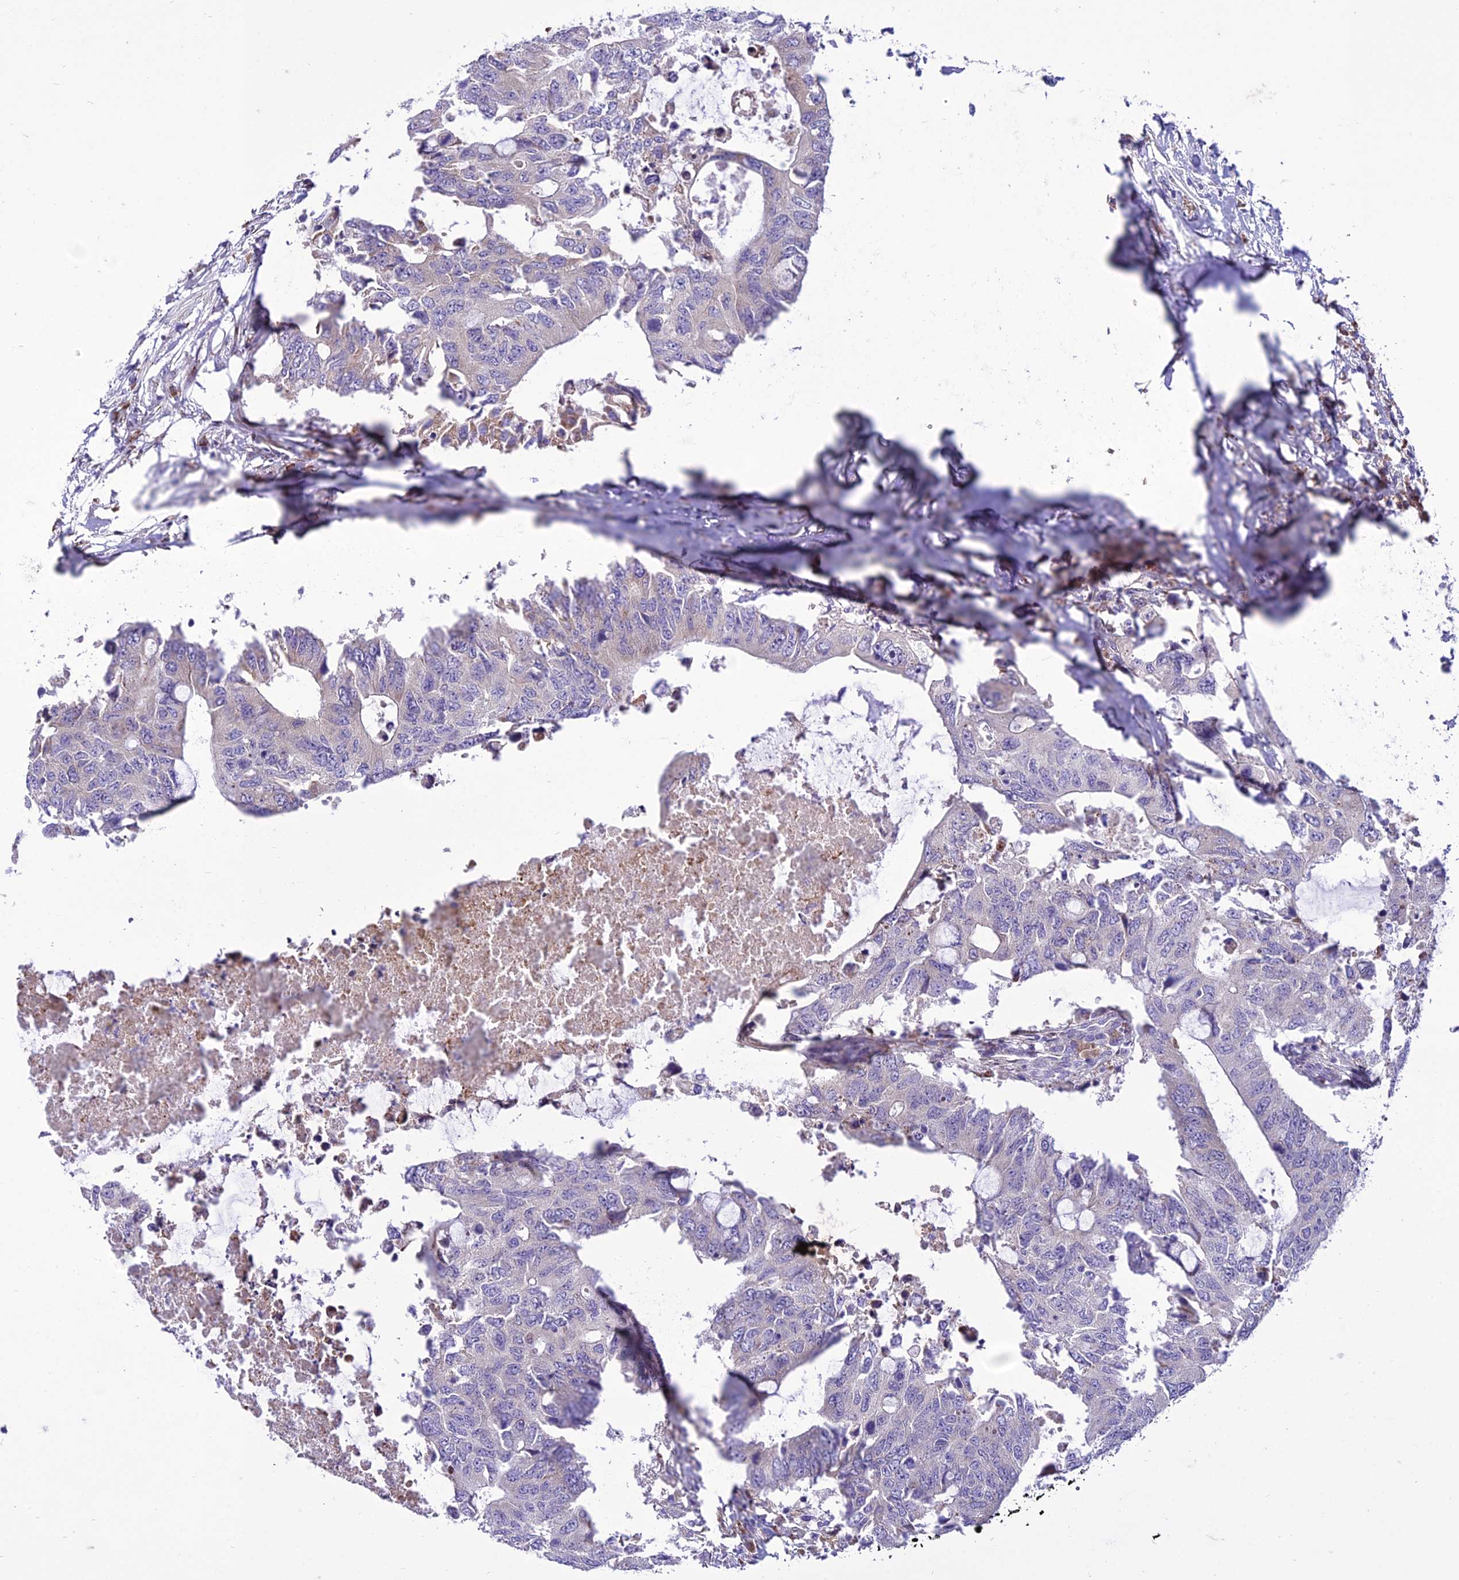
{"staining": {"intensity": "weak", "quantity": "<25%", "location": "cytoplasmic/membranous"}, "tissue": "colorectal cancer", "cell_type": "Tumor cells", "image_type": "cancer", "snomed": [{"axis": "morphology", "description": "Adenocarcinoma, NOS"}, {"axis": "topography", "description": "Colon"}], "caption": "Protein analysis of colorectal adenocarcinoma exhibits no significant staining in tumor cells.", "gene": "NEURL2", "patient": {"sex": "male", "age": 71}}